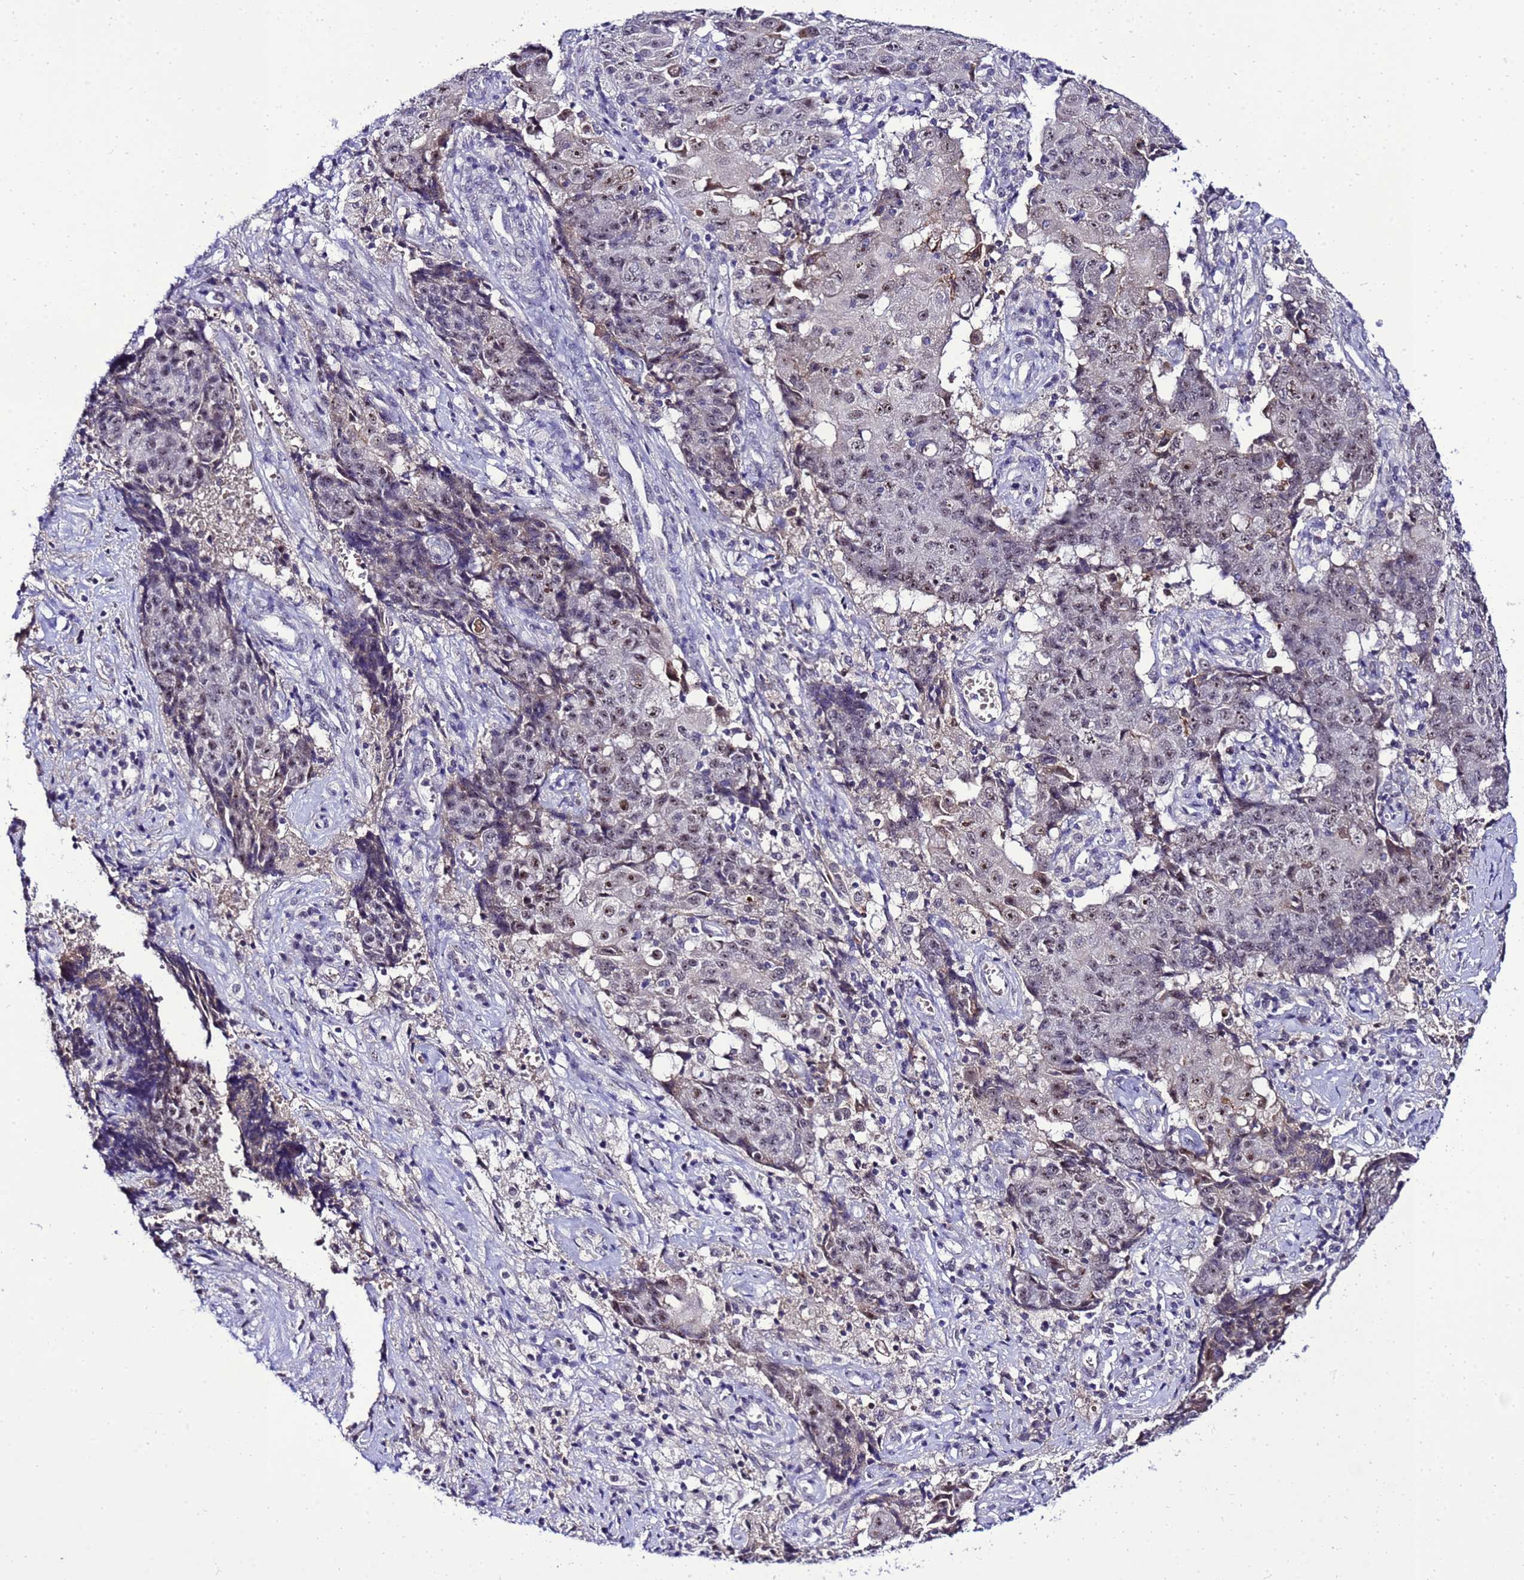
{"staining": {"intensity": "moderate", "quantity": "25%-75%", "location": "nuclear"}, "tissue": "ovarian cancer", "cell_type": "Tumor cells", "image_type": "cancer", "snomed": [{"axis": "morphology", "description": "Carcinoma, endometroid"}, {"axis": "topography", "description": "Ovary"}], "caption": "Protein staining demonstrates moderate nuclear expression in approximately 25%-75% of tumor cells in ovarian endometroid carcinoma.", "gene": "C19orf47", "patient": {"sex": "female", "age": 42}}